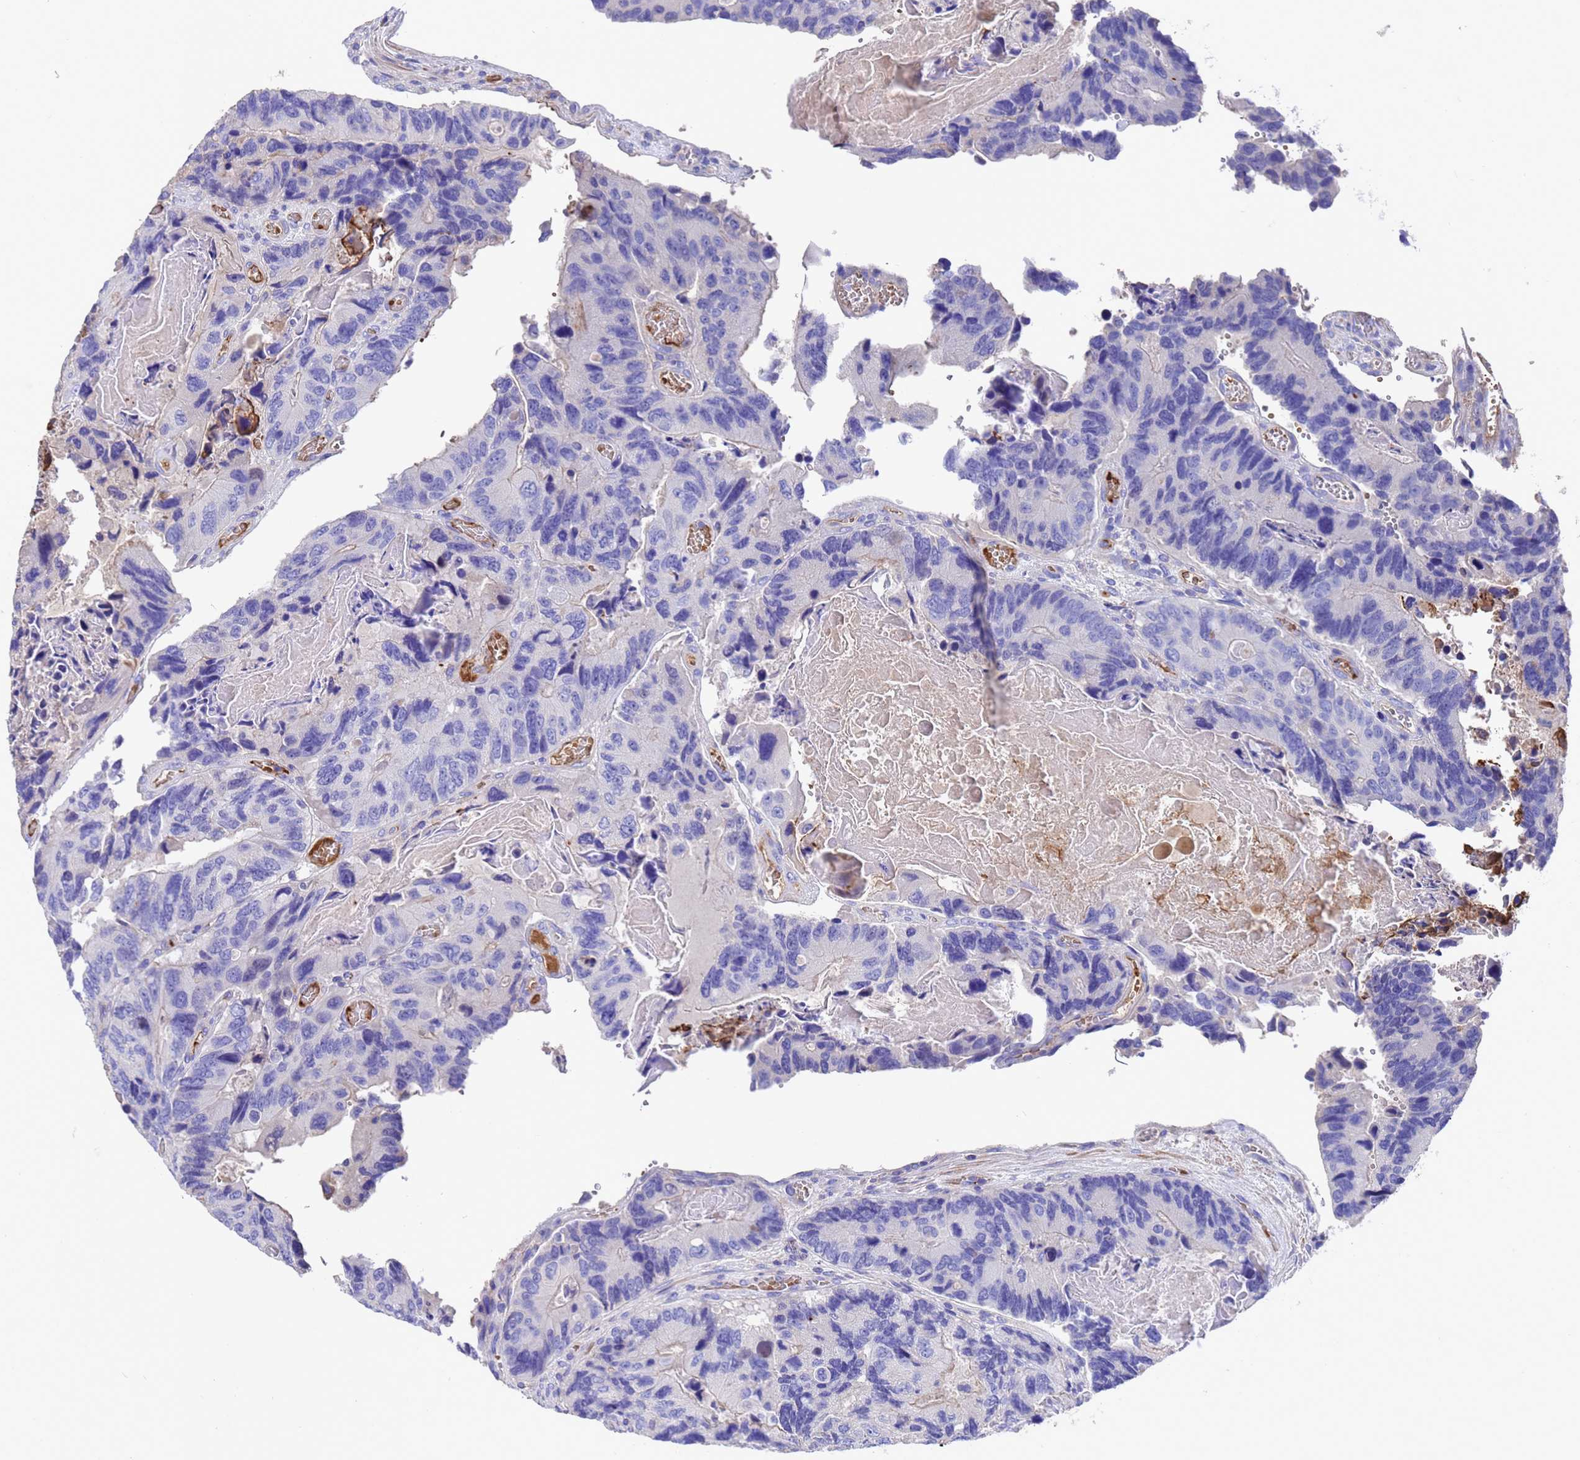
{"staining": {"intensity": "negative", "quantity": "none", "location": "none"}, "tissue": "colorectal cancer", "cell_type": "Tumor cells", "image_type": "cancer", "snomed": [{"axis": "morphology", "description": "Adenocarcinoma, NOS"}, {"axis": "topography", "description": "Colon"}], "caption": "Histopathology image shows no significant protein expression in tumor cells of colorectal cancer. (Stains: DAB immunohistochemistry with hematoxylin counter stain, Microscopy: brightfield microscopy at high magnification).", "gene": "ELP6", "patient": {"sex": "male", "age": 84}}